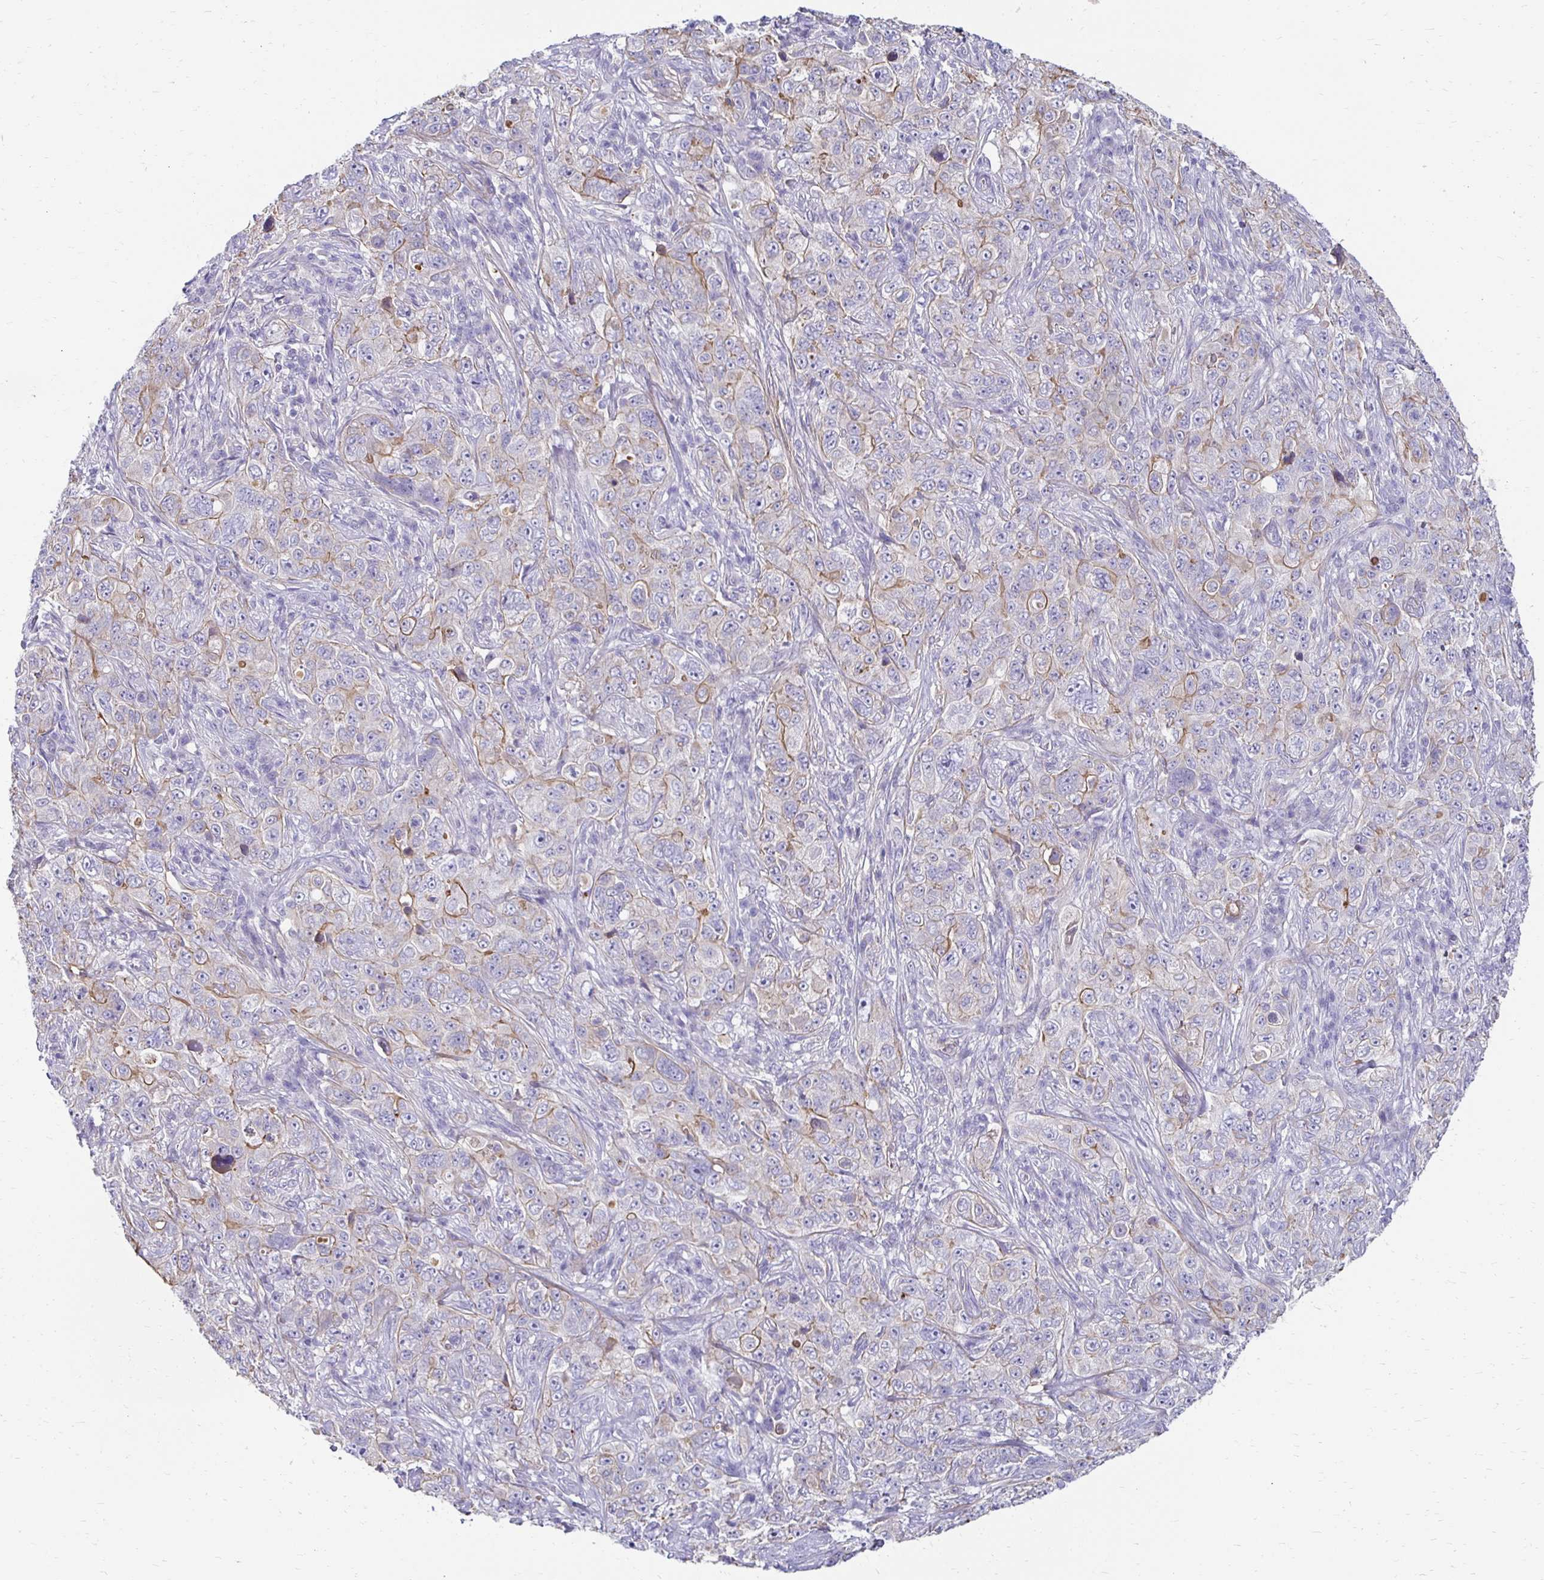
{"staining": {"intensity": "weak", "quantity": "25%-75%", "location": "cytoplasmic/membranous"}, "tissue": "pancreatic cancer", "cell_type": "Tumor cells", "image_type": "cancer", "snomed": [{"axis": "morphology", "description": "Adenocarcinoma, NOS"}, {"axis": "topography", "description": "Pancreas"}], "caption": "This image demonstrates pancreatic cancer stained with immunohistochemistry to label a protein in brown. The cytoplasmic/membranous of tumor cells show weak positivity for the protein. Nuclei are counter-stained blue.", "gene": "AKAP6", "patient": {"sex": "male", "age": 68}}